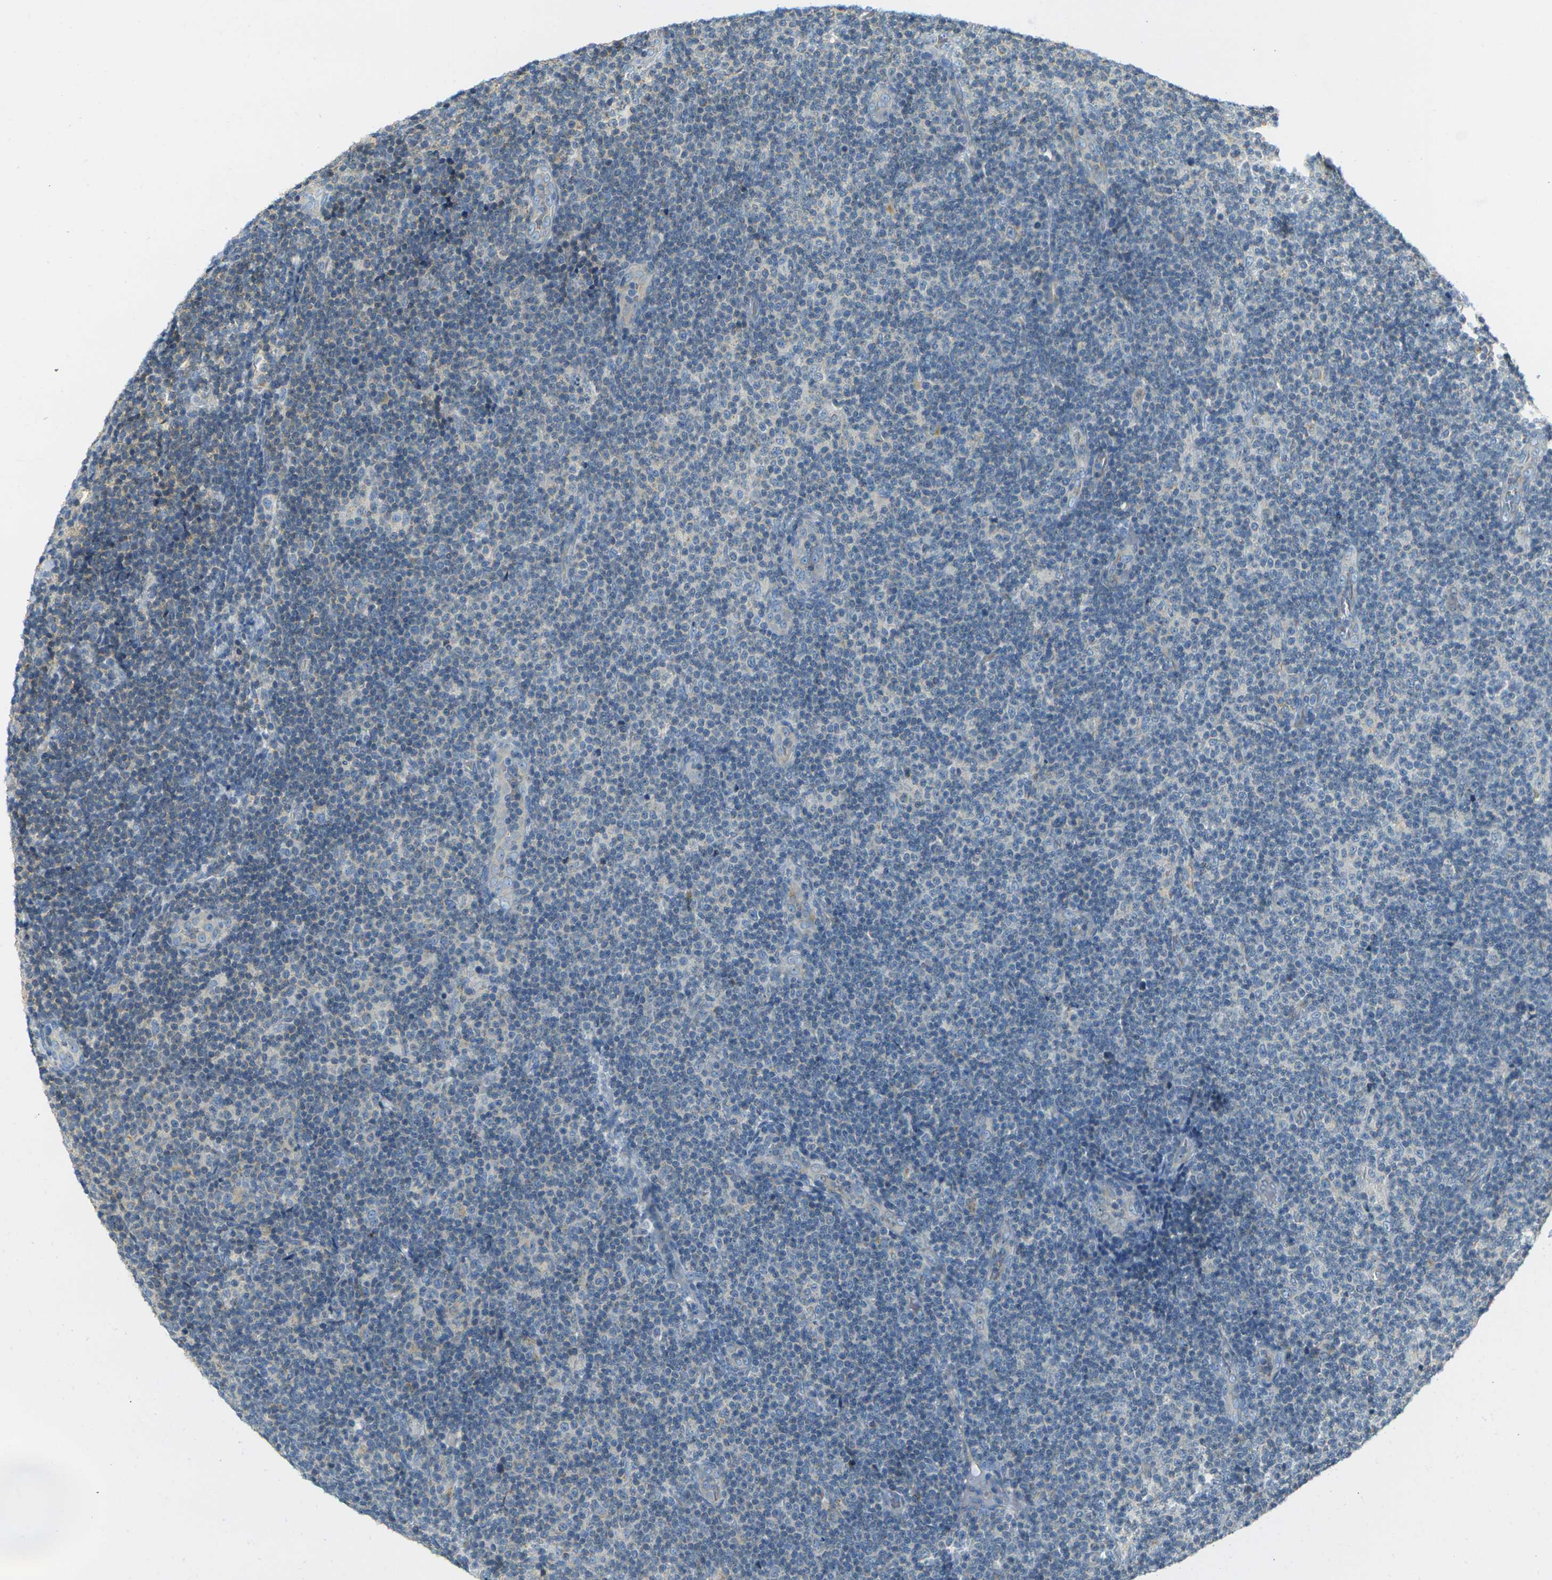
{"staining": {"intensity": "negative", "quantity": "none", "location": "none"}, "tissue": "lymphoma", "cell_type": "Tumor cells", "image_type": "cancer", "snomed": [{"axis": "morphology", "description": "Malignant lymphoma, non-Hodgkin's type, Low grade"}, {"axis": "topography", "description": "Lymph node"}], "caption": "The micrograph displays no significant expression in tumor cells of malignant lymphoma, non-Hodgkin's type (low-grade). (Brightfield microscopy of DAB (3,3'-diaminobenzidine) immunohistochemistry (IHC) at high magnification).", "gene": "PARD6B", "patient": {"sex": "male", "age": 83}}